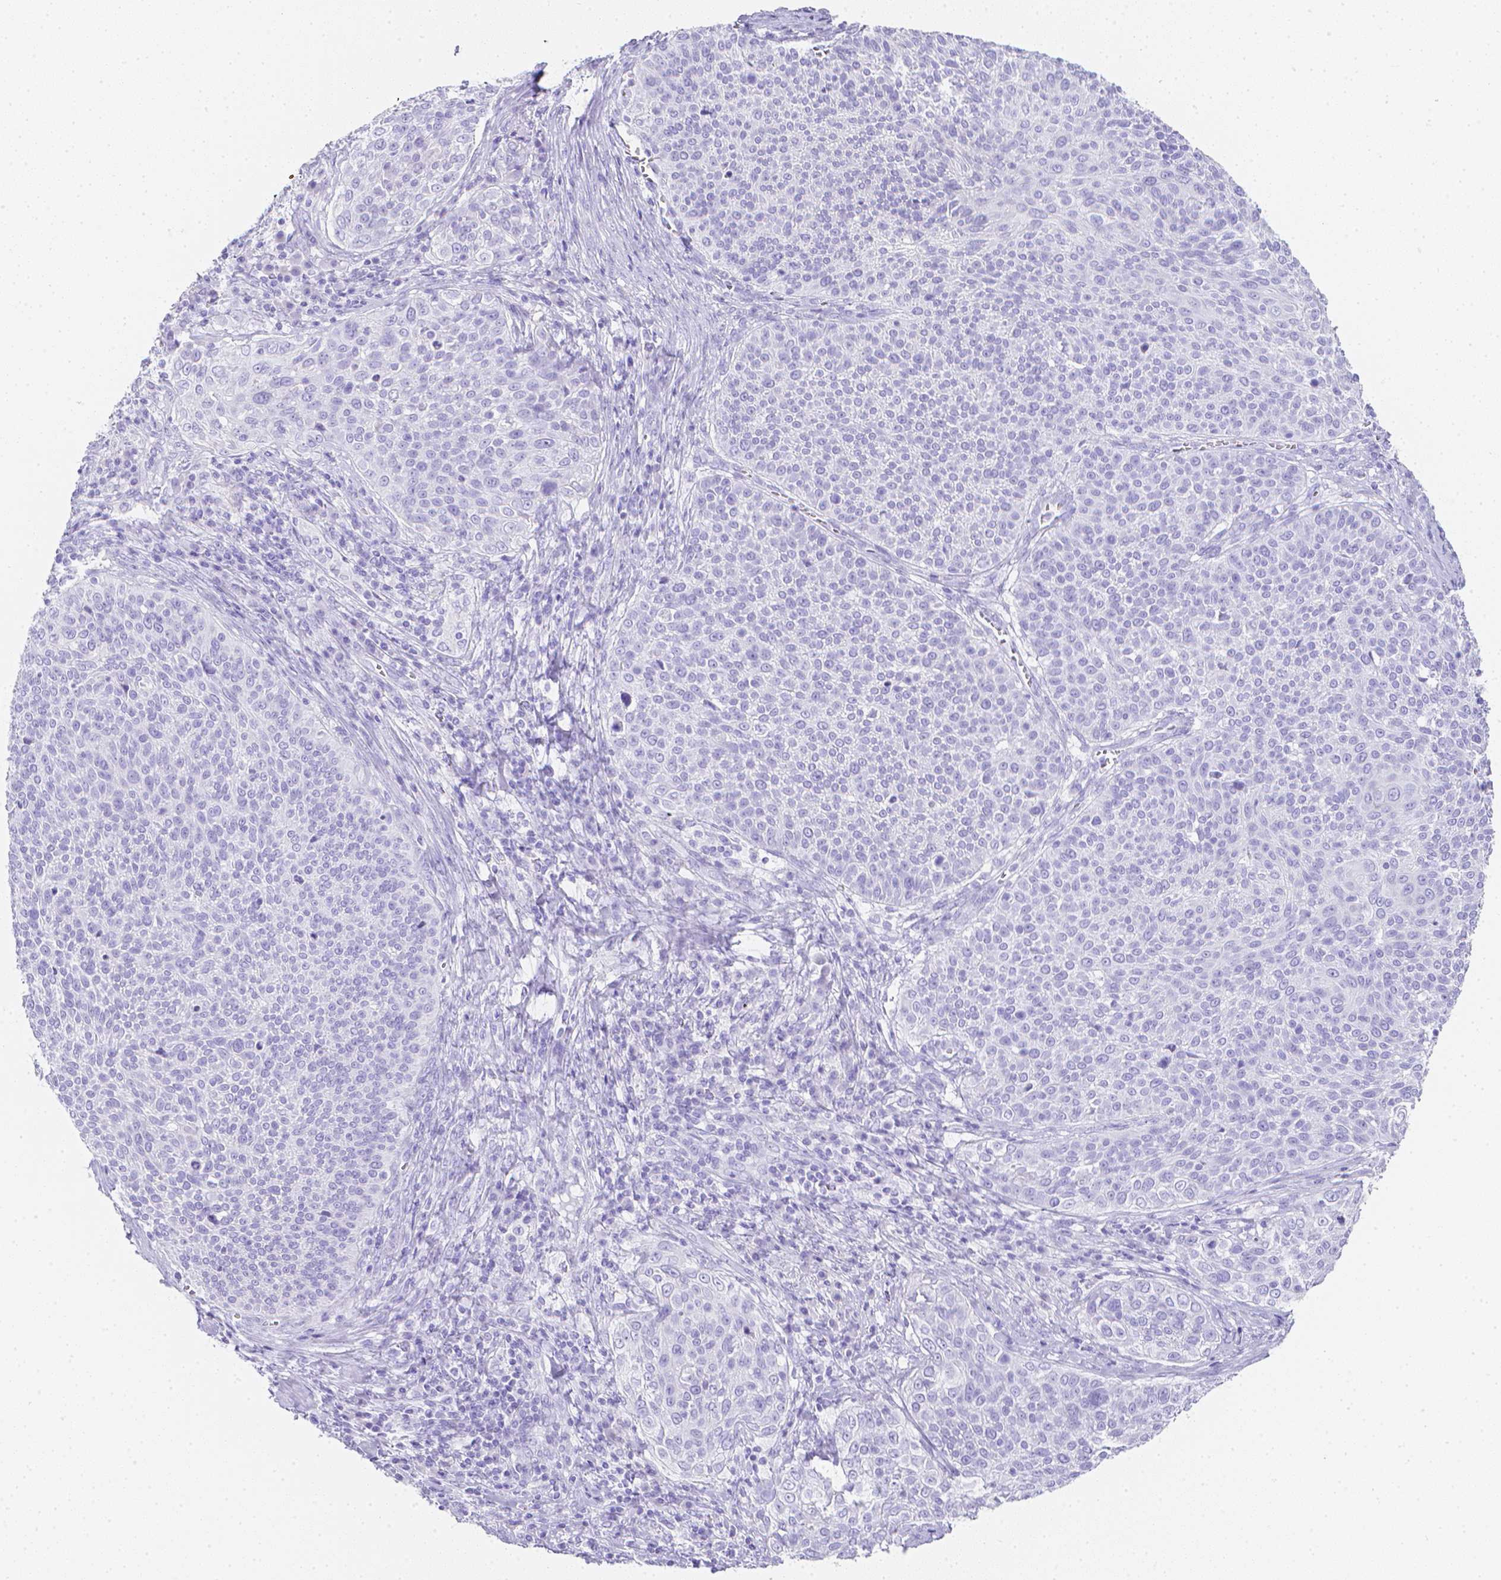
{"staining": {"intensity": "negative", "quantity": "none", "location": "none"}, "tissue": "cervical cancer", "cell_type": "Tumor cells", "image_type": "cancer", "snomed": [{"axis": "morphology", "description": "Squamous cell carcinoma, NOS"}, {"axis": "topography", "description": "Cervix"}], "caption": "Tumor cells are negative for protein expression in human squamous cell carcinoma (cervical).", "gene": "LGALS4", "patient": {"sex": "female", "age": 31}}